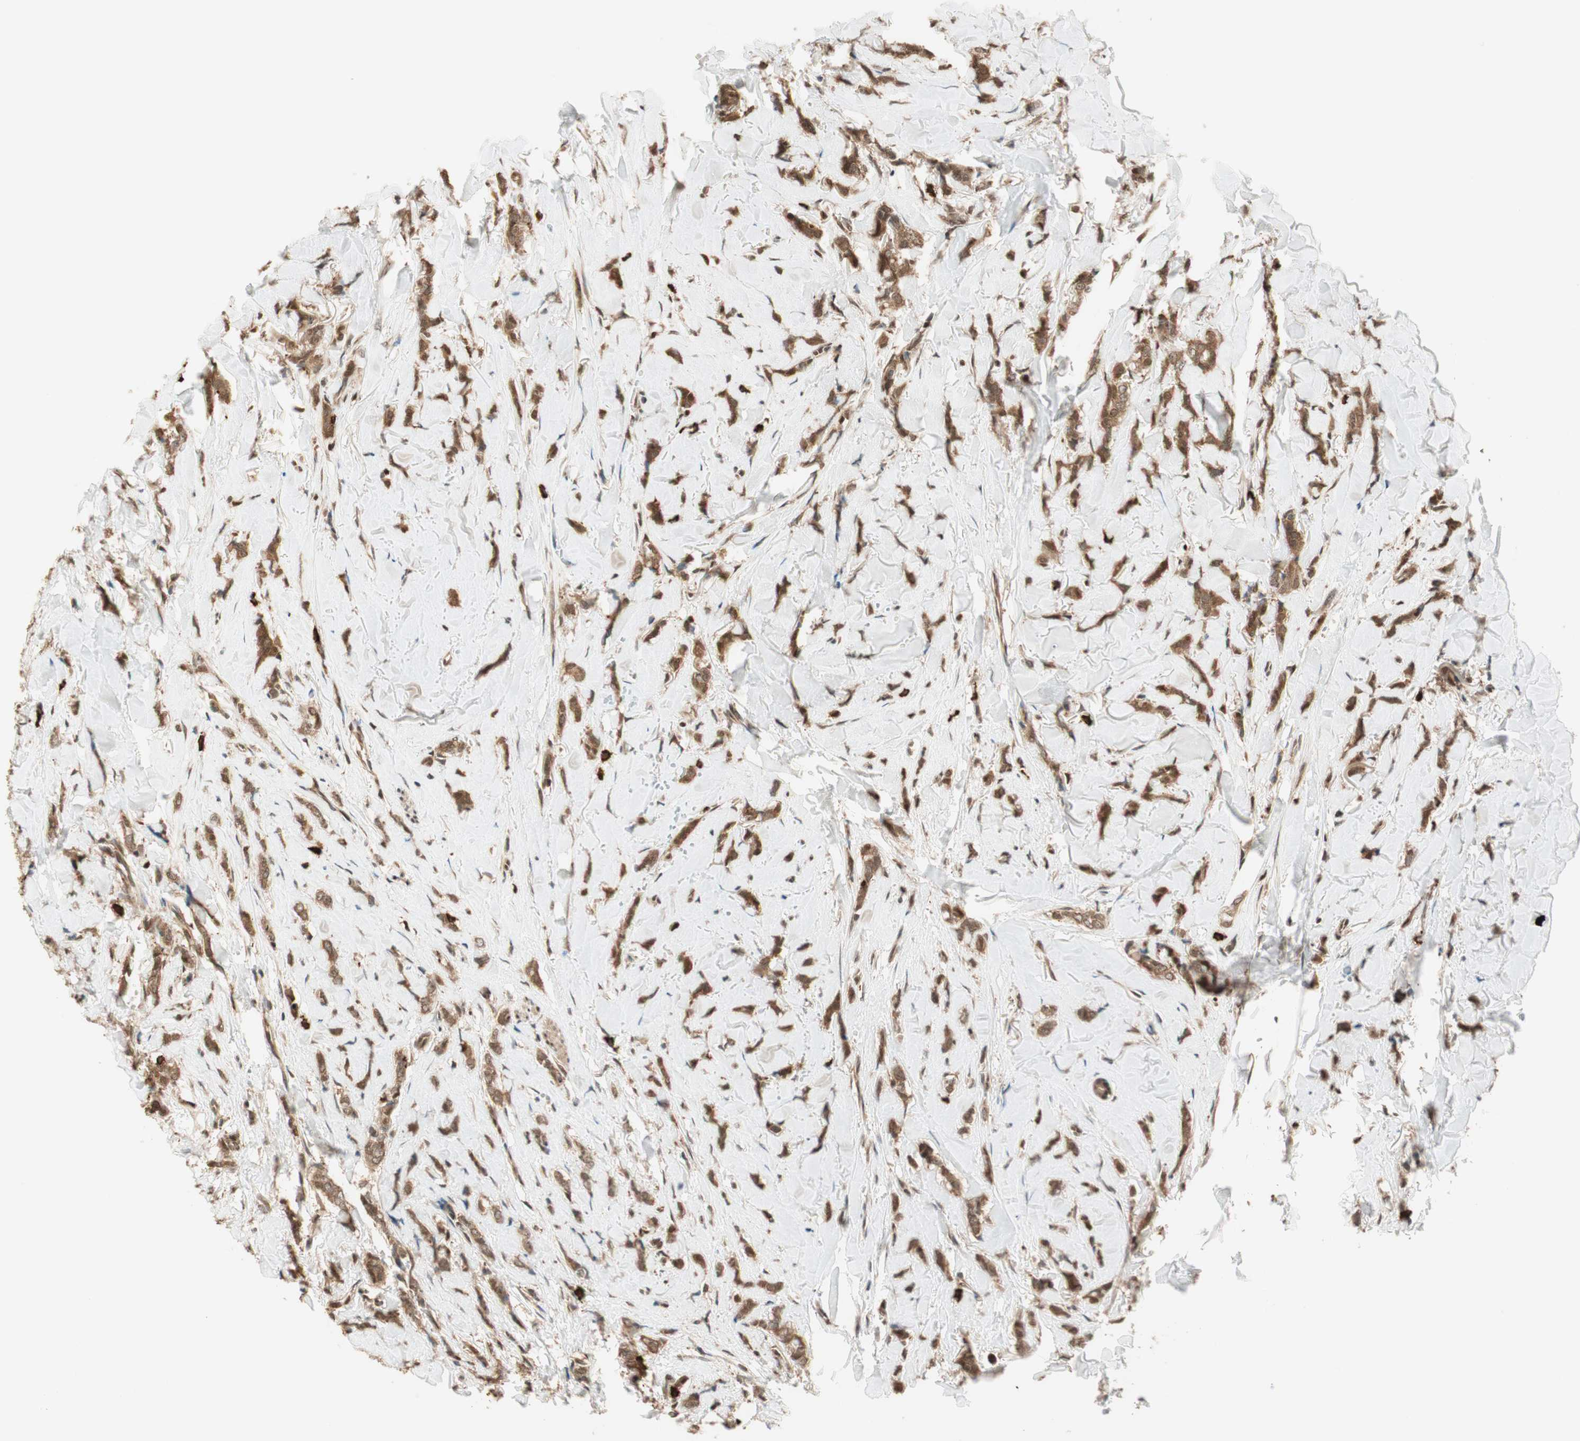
{"staining": {"intensity": "moderate", "quantity": ">75%", "location": "cytoplasmic/membranous,nuclear"}, "tissue": "breast cancer", "cell_type": "Tumor cells", "image_type": "cancer", "snomed": [{"axis": "morphology", "description": "Lobular carcinoma"}, {"axis": "topography", "description": "Skin"}, {"axis": "topography", "description": "Breast"}], "caption": "IHC histopathology image of neoplastic tissue: lobular carcinoma (breast) stained using IHC exhibits medium levels of moderate protein expression localized specifically in the cytoplasmic/membranous and nuclear of tumor cells, appearing as a cytoplasmic/membranous and nuclear brown color.", "gene": "ZNF443", "patient": {"sex": "female", "age": 46}}